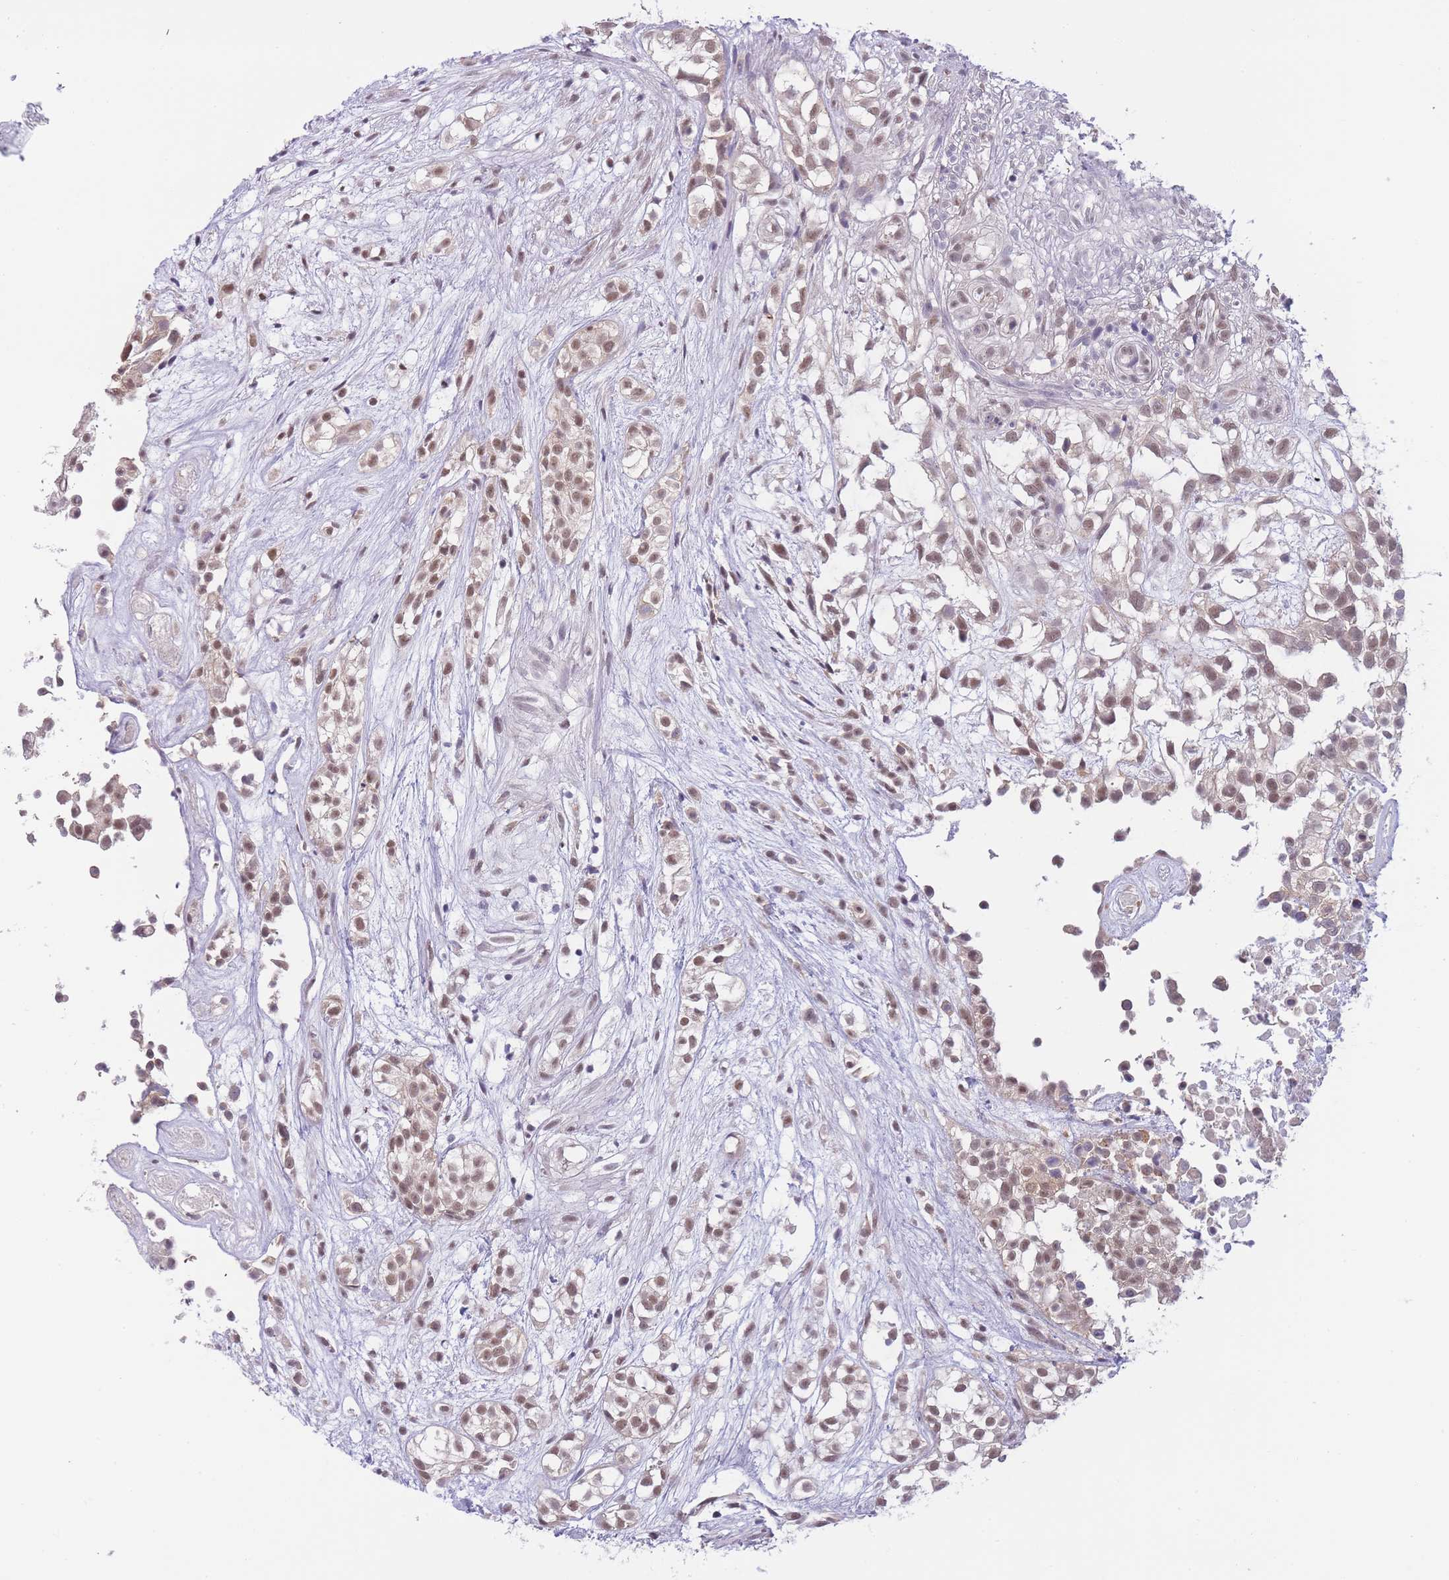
{"staining": {"intensity": "weak", "quantity": ">75%", "location": "nuclear"}, "tissue": "urothelial cancer", "cell_type": "Tumor cells", "image_type": "cancer", "snomed": [{"axis": "morphology", "description": "Urothelial carcinoma, High grade"}, {"axis": "topography", "description": "Urinary bladder"}], "caption": "Brown immunohistochemical staining in high-grade urothelial carcinoma reveals weak nuclear positivity in about >75% of tumor cells. (brown staining indicates protein expression, while blue staining denotes nuclei).", "gene": "GOLGA6L25", "patient": {"sex": "male", "age": 56}}